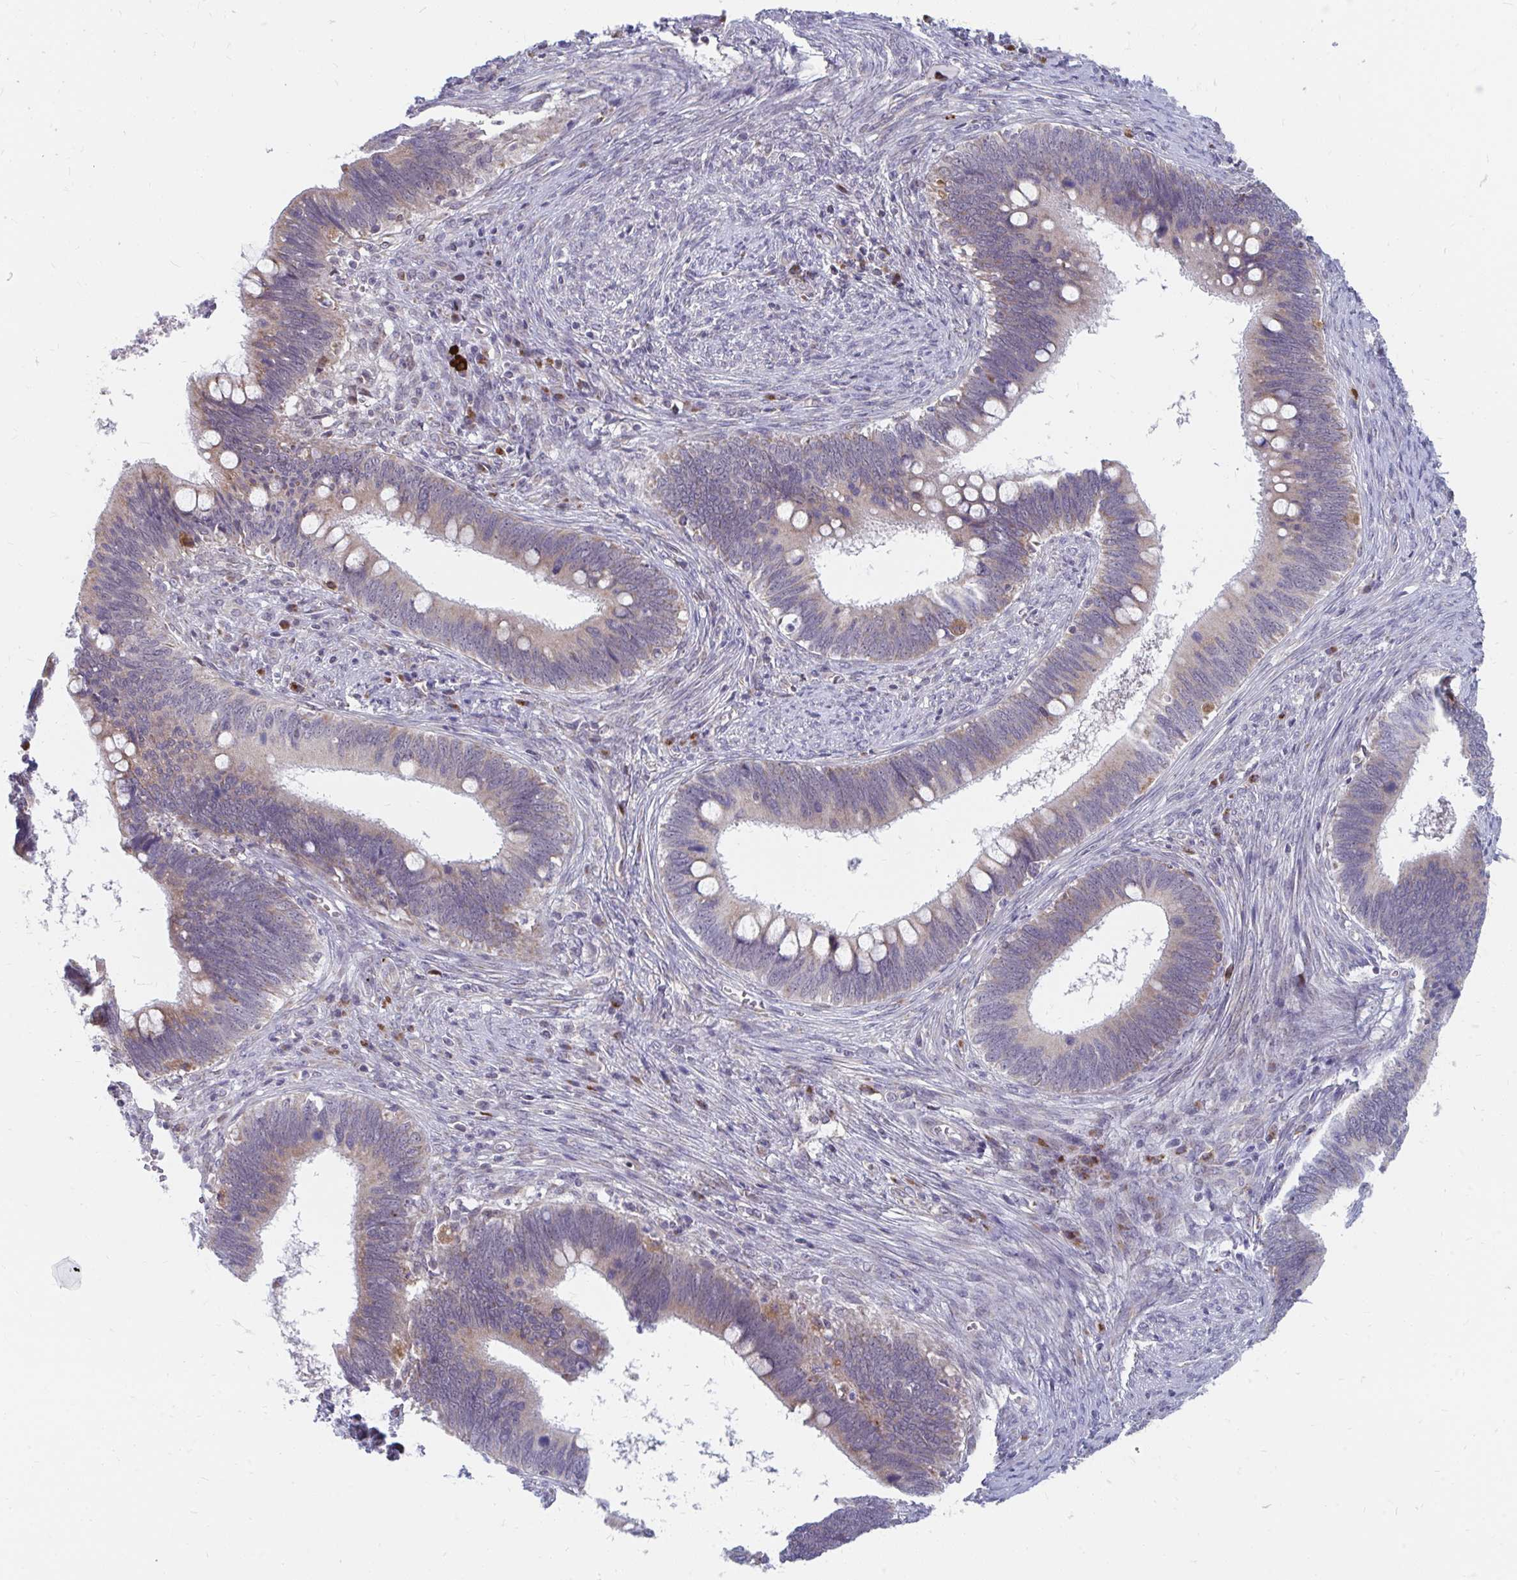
{"staining": {"intensity": "weak", "quantity": "25%-75%", "location": "cytoplasmic/membranous"}, "tissue": "cervical cancer", "cell_type": "Tumor cells", "image_type": "cancer", "snomed": [{"axis": "morphology", "description": "Adenocarcinoma, NOS"}, {"axis": "topography", "description": "Cervix"}], "caption": "Tumor cells demonstrate low levels of weak cytoplasmic/membranous staining in about 25%-75% of cells in cervical cancer.", "gene": "PABIR3", "patient": {"sex": "female", "age": 42}}